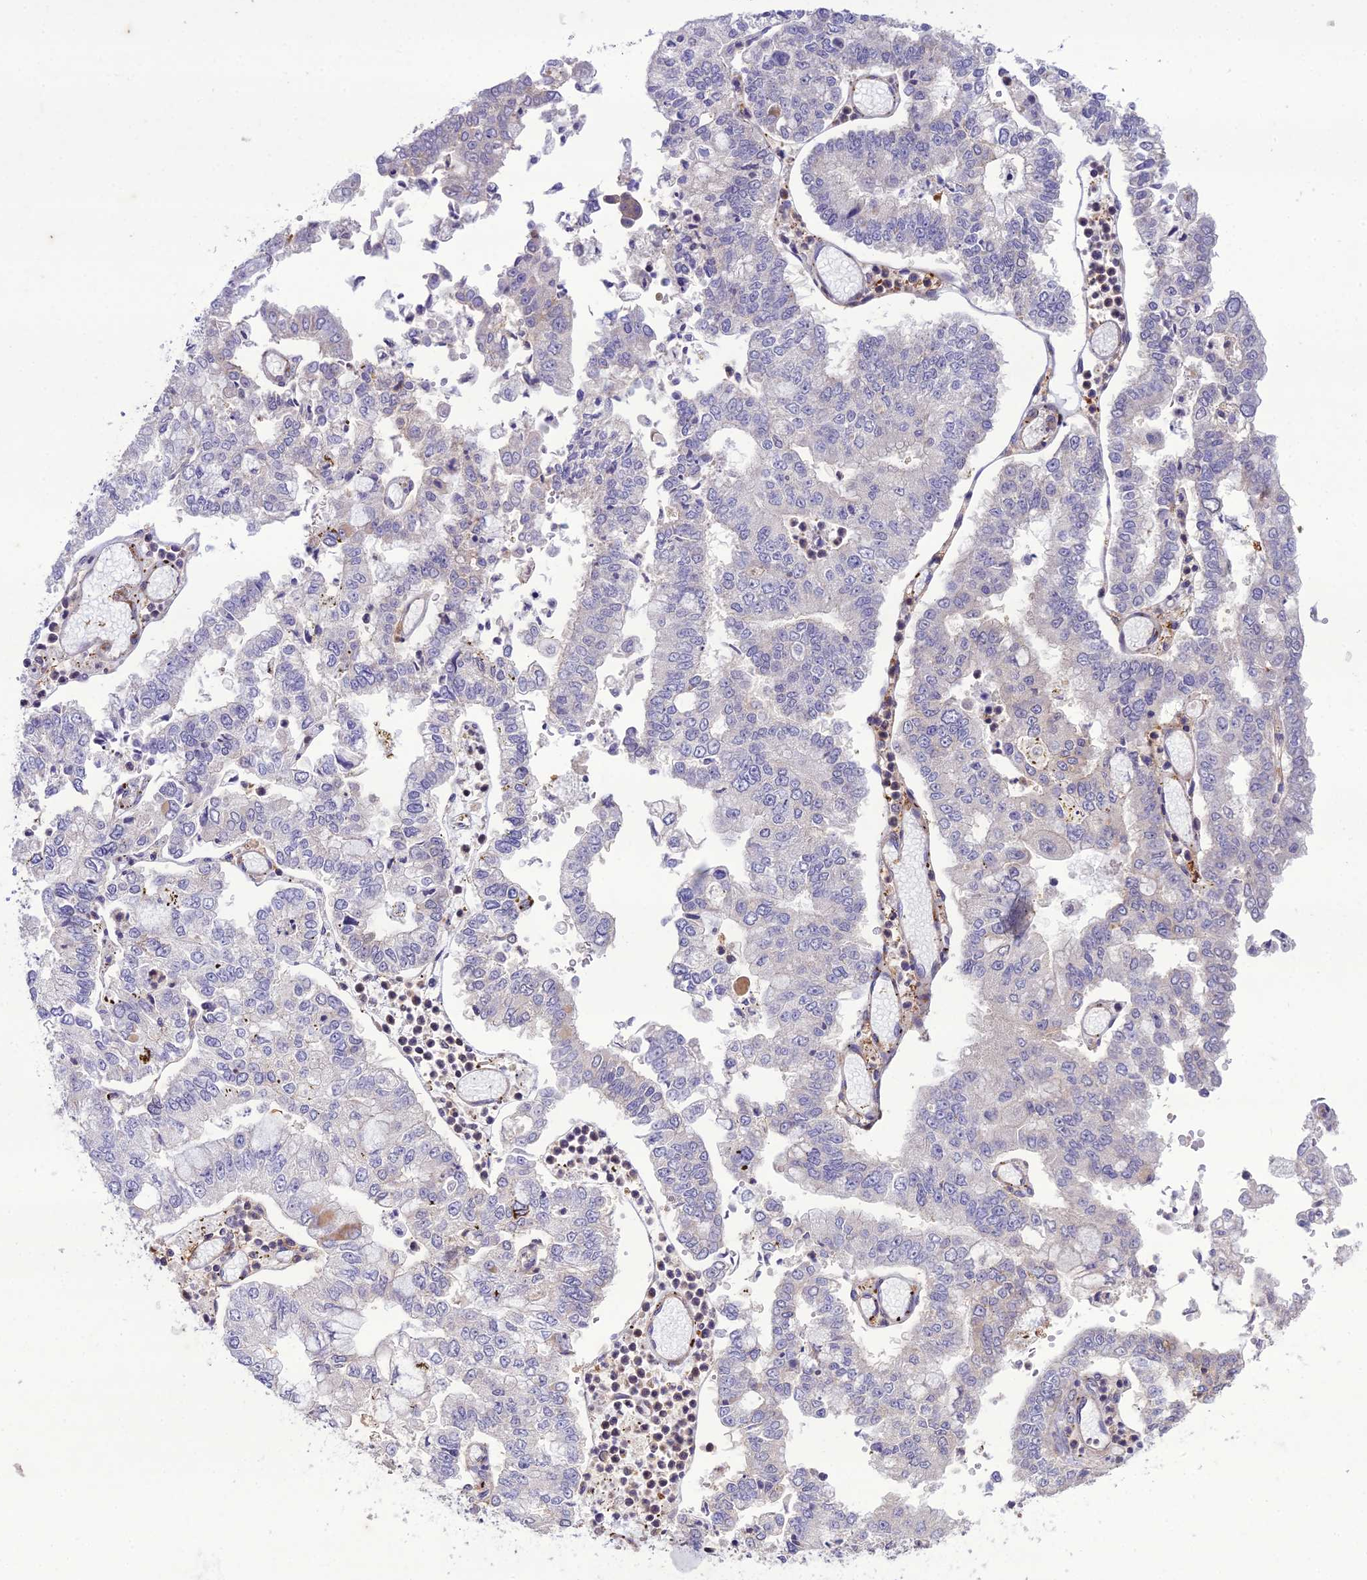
{"staining": {"intensity": "negative", "quantity": "none", "location": "none"}, "tissue": "stomach cancer", "cell_type": "Tumor cells", "image_type": "cancer", "snomed": [{"axis": "morphology", "description": "Adenocarcinoma, NOS"}, {"axis": "topography", "description": "Stomach"}], "caption": "Tumor cells are negative for protein expression in human stomach cancer.", "gene": "GDF6", "patient": {"sex": "male", "age": 76}}